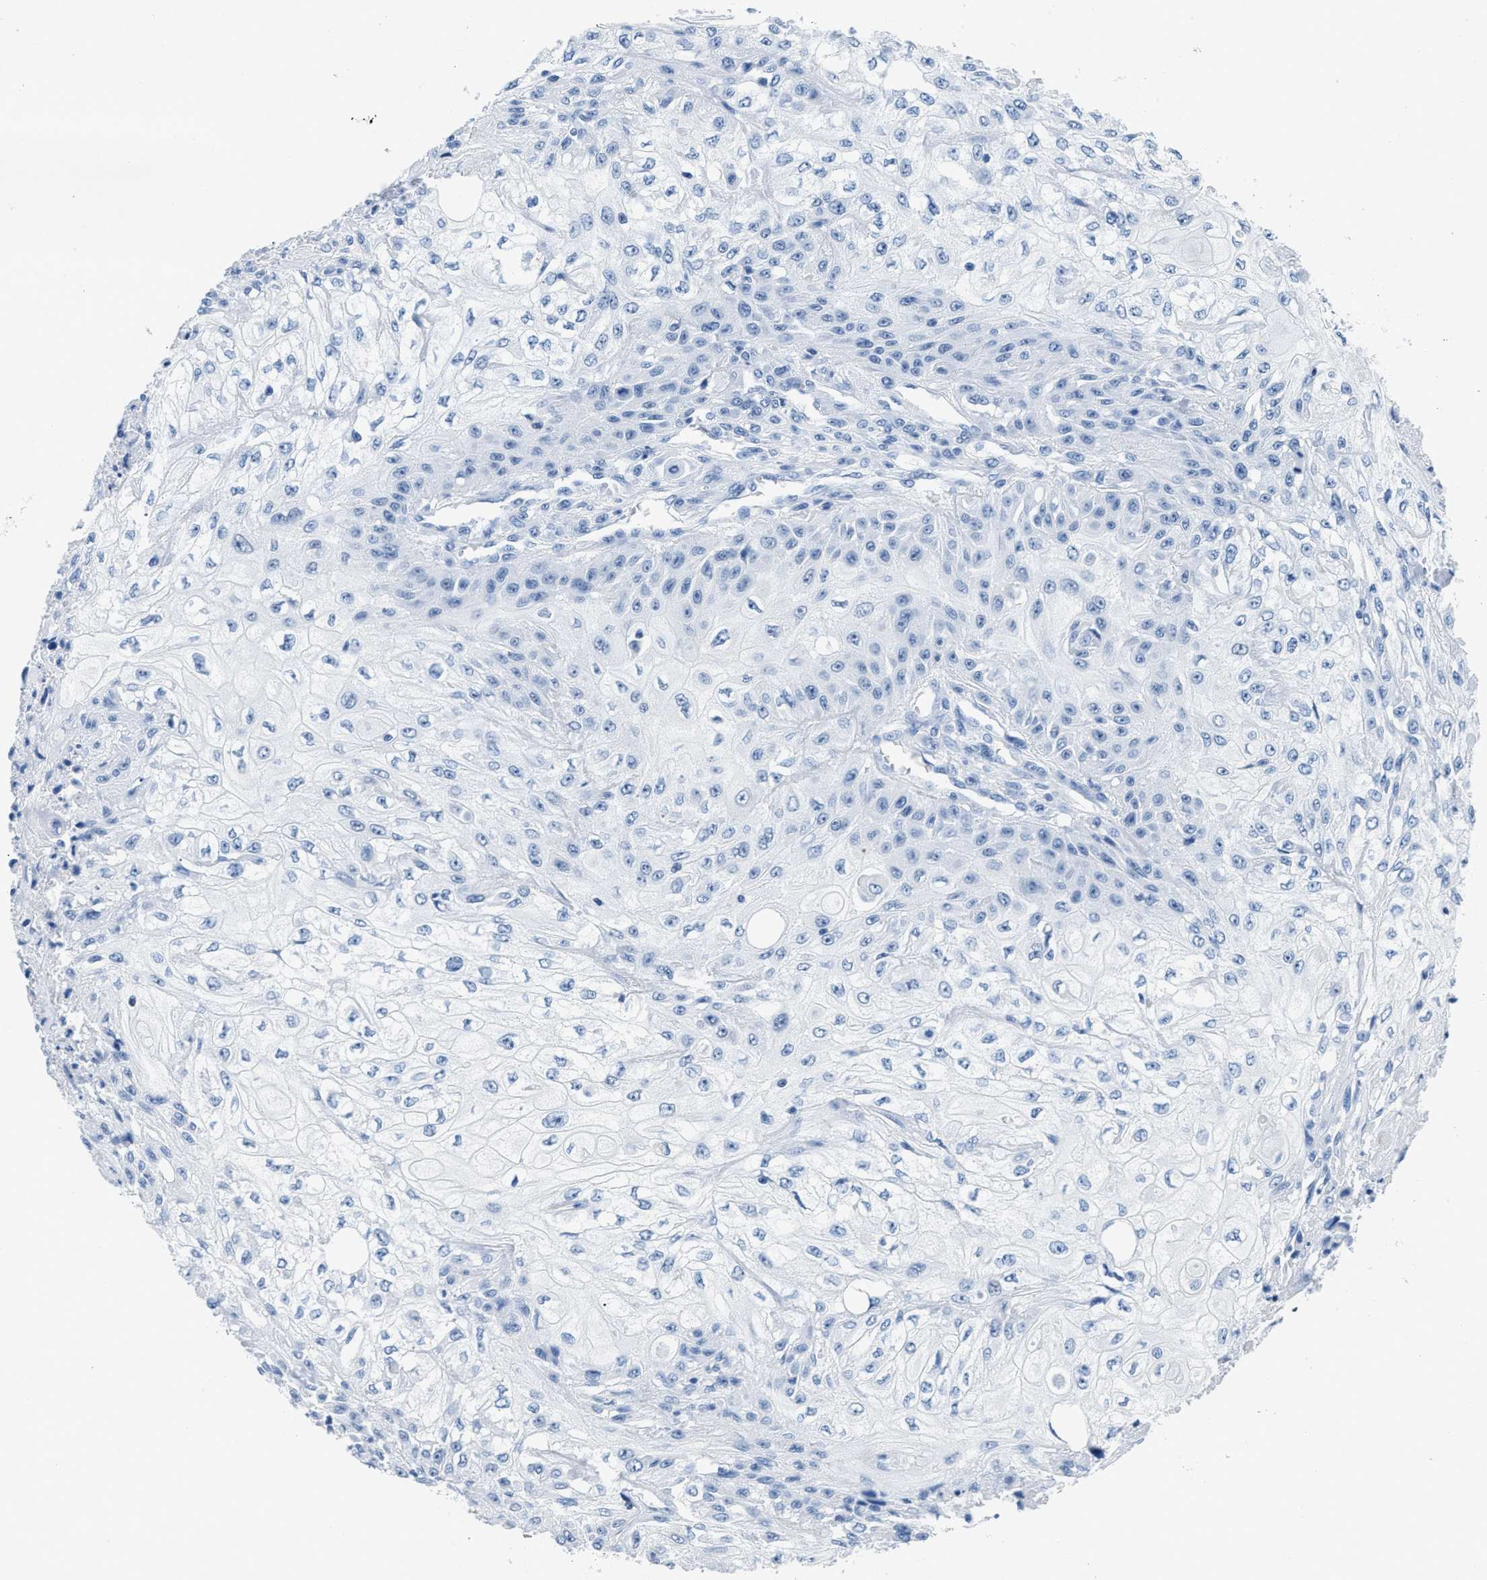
{"staining": {"intensity": "negative", "quantity": "none", "location": "none"}, "tissue": "skin cancer", "cell_type": "Tumor cells", "image_type": "cancer", "snomed": [{"axis": "morphology", "description": "Squamous cell carcinoma, NOS"}, {"axis": "morphology", "description": "Squamous cell carcinoma, metastatic, NOS"}, {"axis": "topography", "description": "Skin"}, {"axis": "topography", "description": "Lymph node"}], "caption": "Tumor cells are negative for protein expression in human skin cancer.", "gene": "NFATC2", "patient": {"sex": "male", "age": 75}}